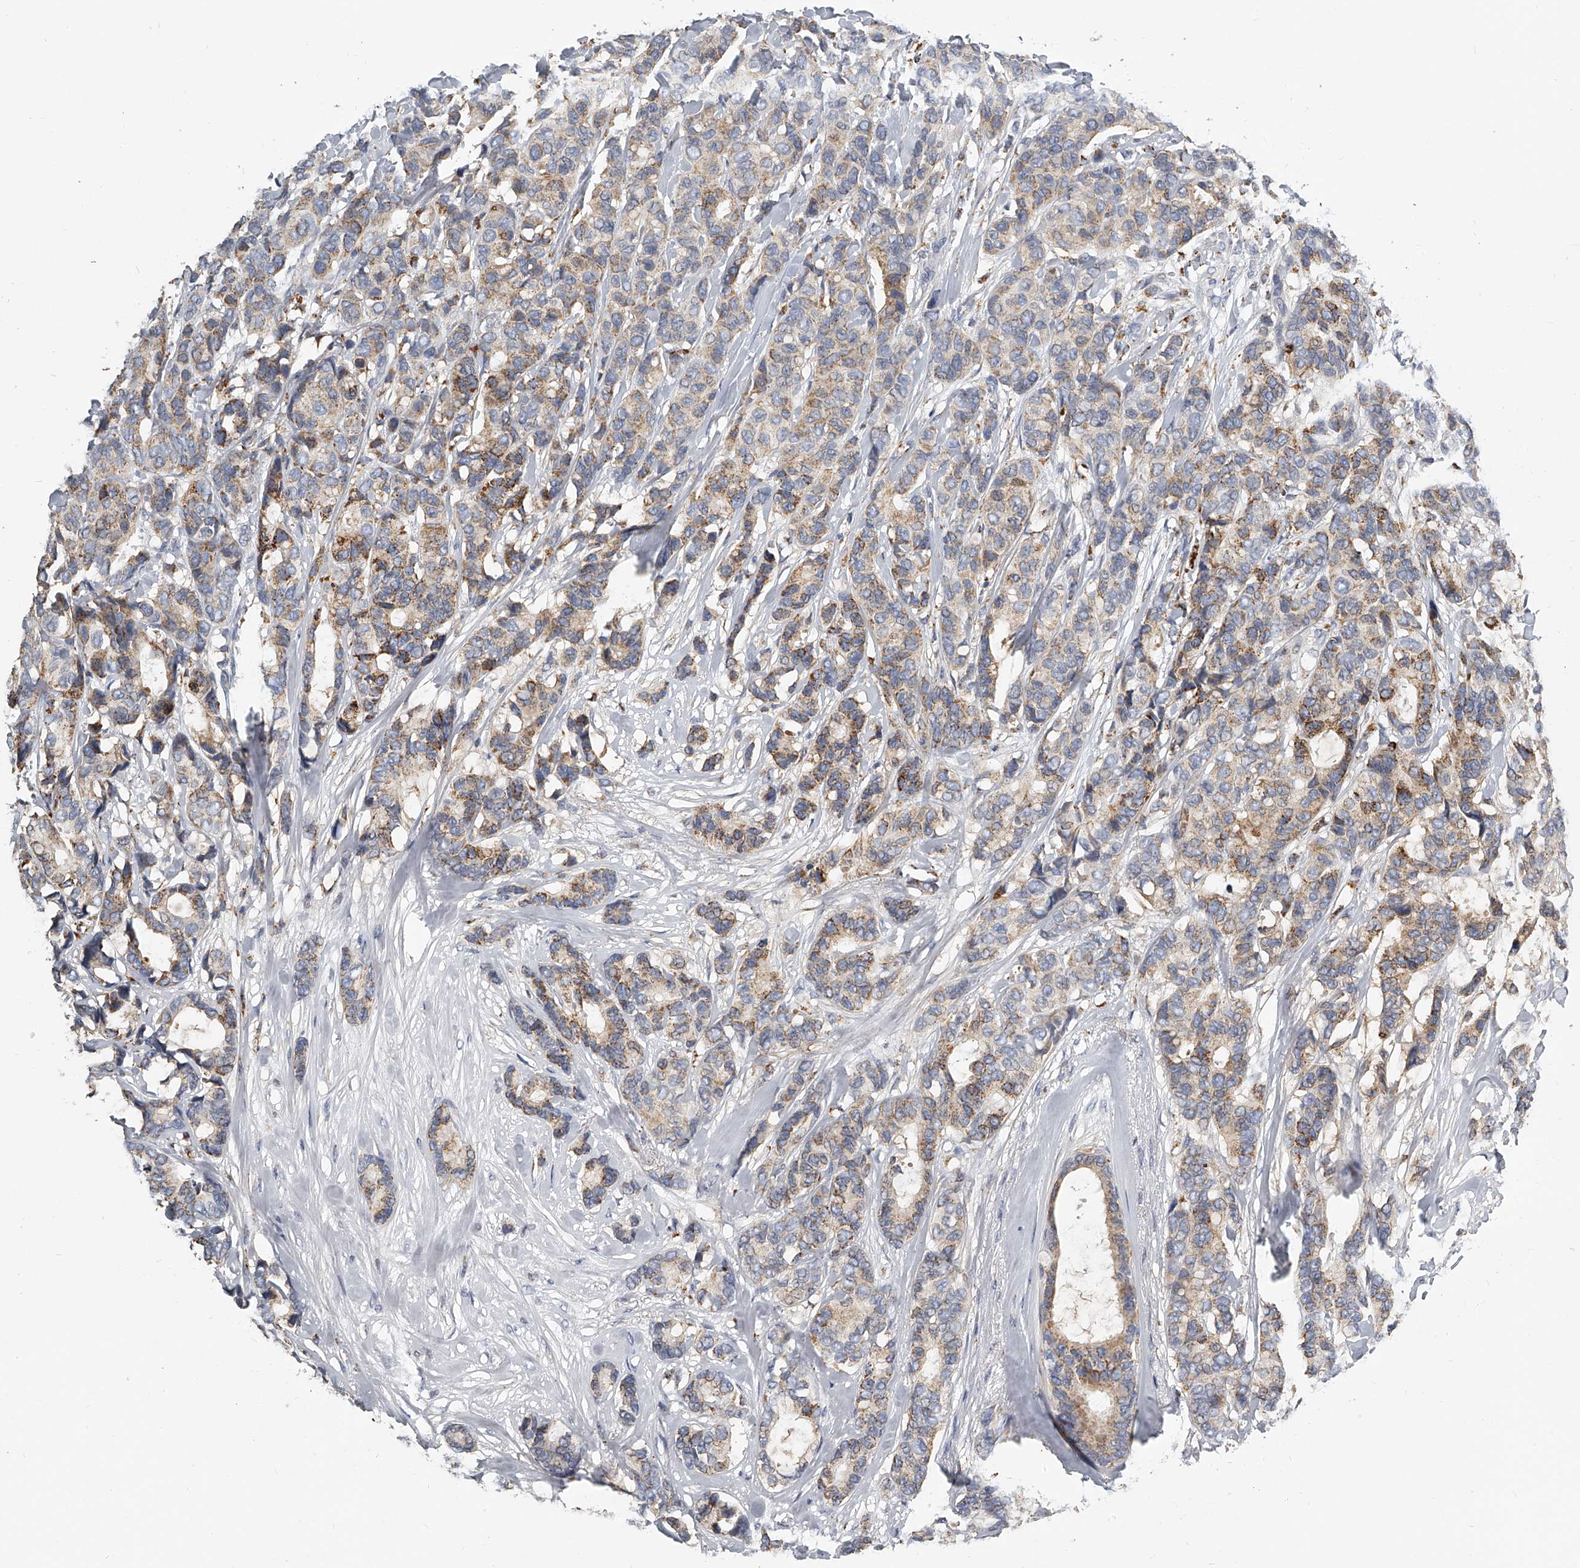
{"staining": {"intensity": "weak", "quantity": ">75%", "location": "cytoplasmic/membranous"}, "tissue": "breast cancer", "cell_type": "Tumor cells", "image_type": "cancer", "snomed": [{"axis": "morphology", "description": "Duct carcinoma"}, {"axis": "topography", "description": "Breast"}], "caption": "Weak cytoplasmic/membranous staining is present in about >75% of tumor cells in intraductal carcinoma (breast).", "gene": "KLHL7", "patient": {"sex": "female", "age": 87}}